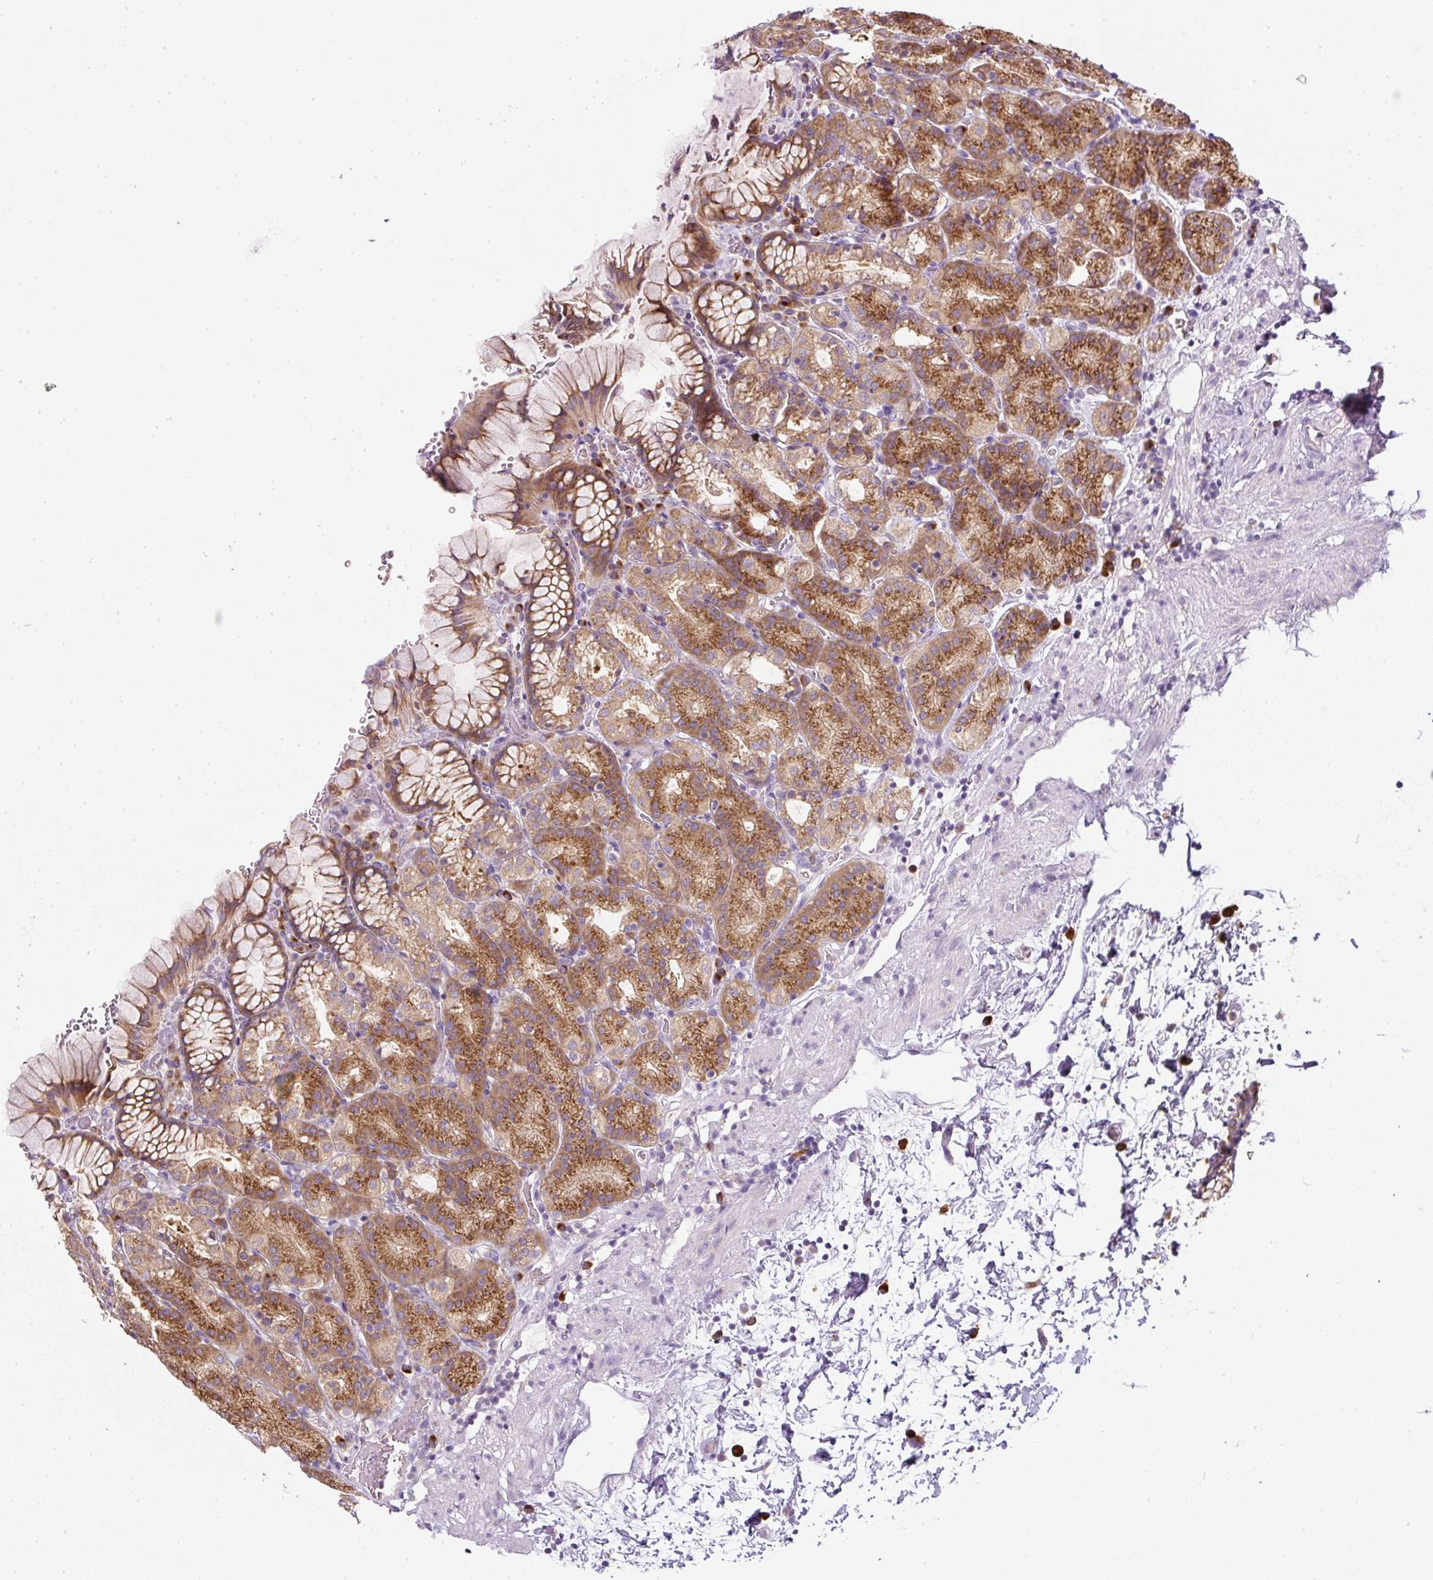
{"staining": {"intensity": "strong", "quantity": "25%-75%", "location": "cytoplasmic/membranous"}, "tissue": "stomach", "cell_type": "Glandular cells", "image_type": "normal", "snomed": [{"axis": "morphology", "description": "Normal tissue, NOS"}, {"axis": "topography", "description": "Stomach, upper"}], "caption": "The histopathology image reveals staining of normal stomach, revealing strong cytoplasmic/membranous protein positivity (brown color) within glandular cells. The staining is performed using DAB (3,3'-diaminobenzidine) brown chromogen to label protein expression. The nuclei are counter-stained blue using hematoxylin.", "gene": "MLX", "patient": {"sex": "female", "age": 81}}